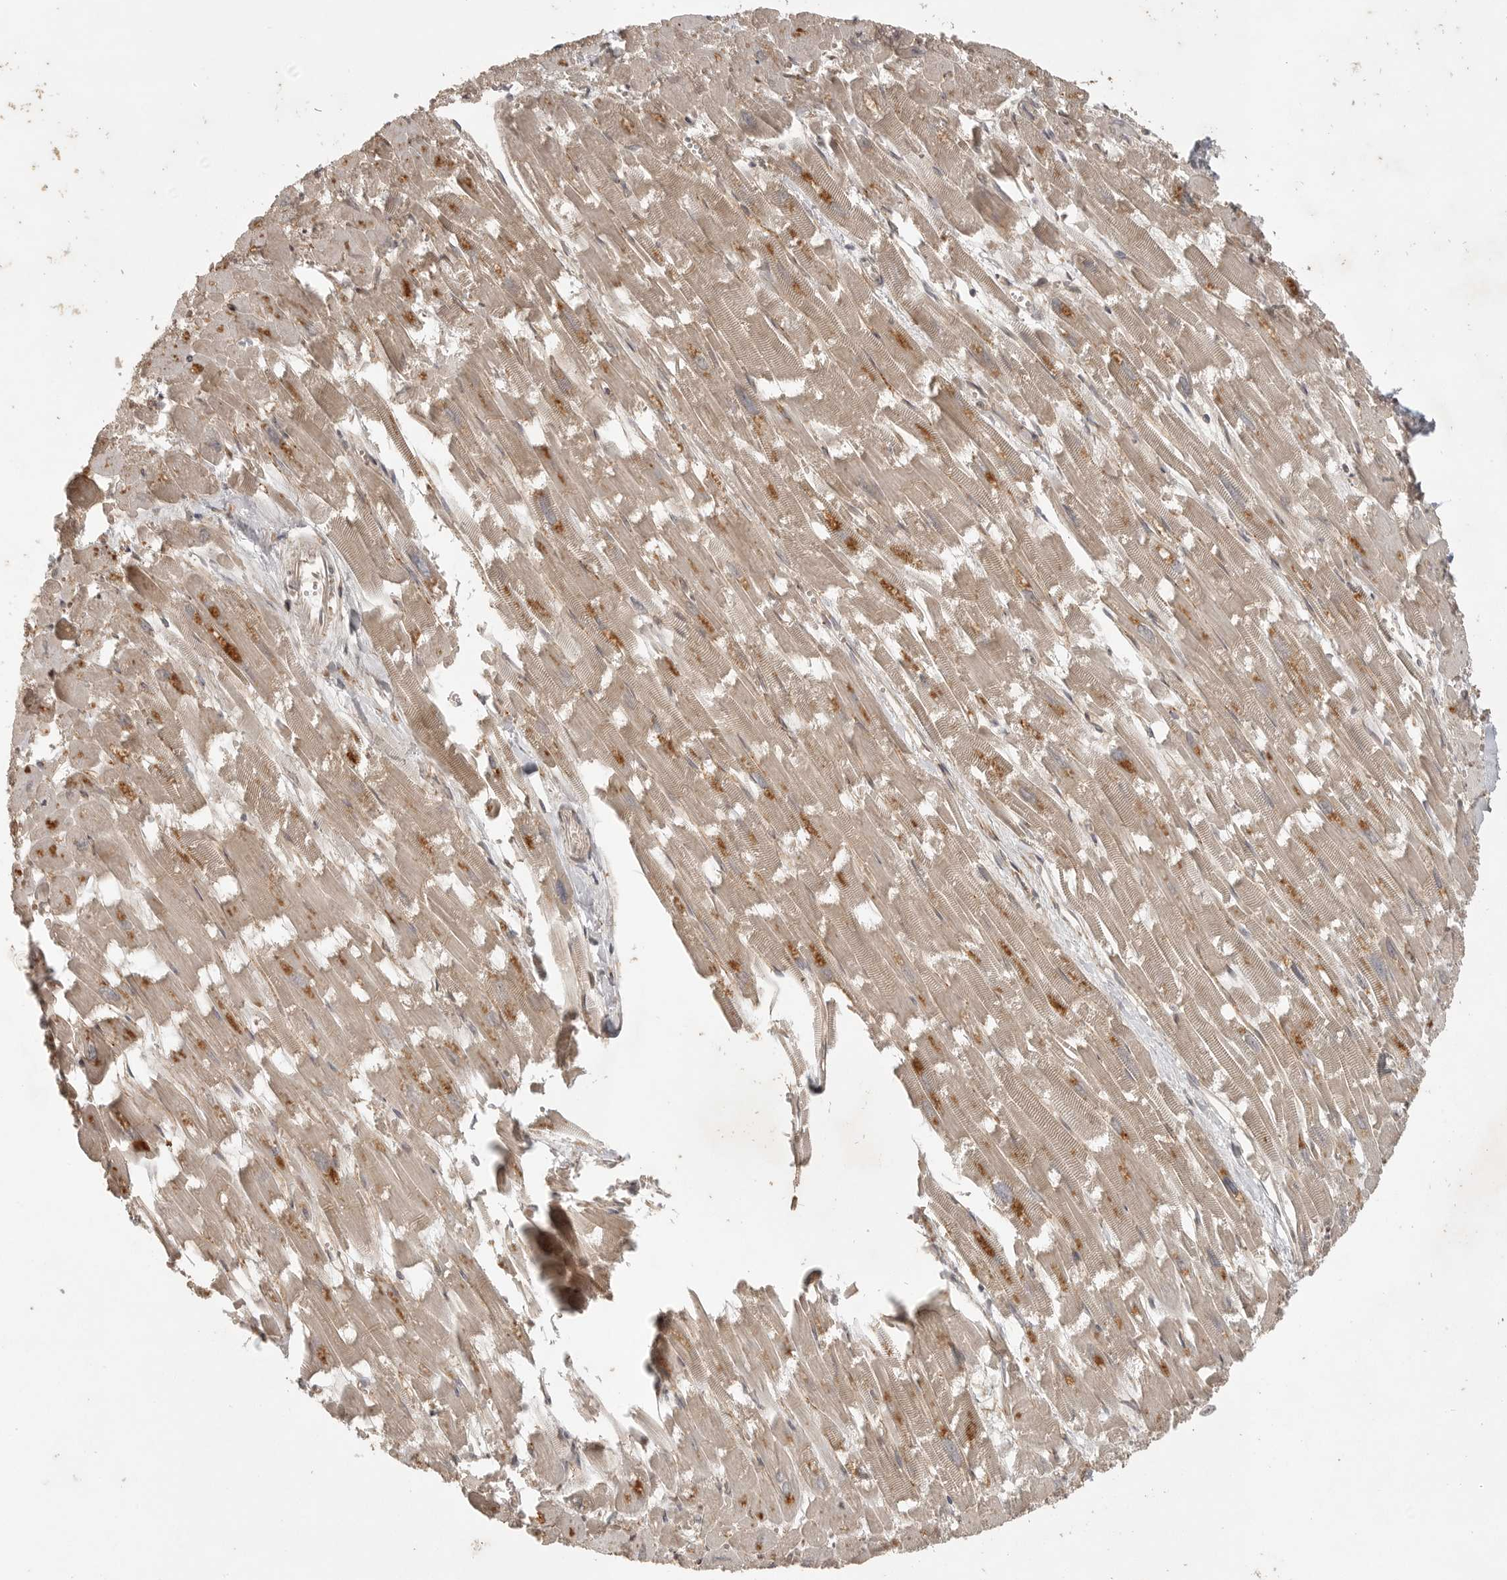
{"staining": {"intensity": "moderate", "quantity": "25%-75%", "location": "cytoplasmic/membranous"}, "tissue": "heart muscle", "cell_type": "Cardiomyocytes", "image_type": "normal", "snomed": [{"axis": "morphology", "description": "Normal tissue, NOS"}, {"axis": "topography", "description": "Heart"}], "caption": "Cardiomyocytes reveal moderate cytoplasmic/membranous expression in about 25%-75% of cells in normal heart muscle. (DAB = brown stain, brightfield microscopy at high magnification).", "gene": "ZNF232", "patient": {"sex": "male", "age": 54}}